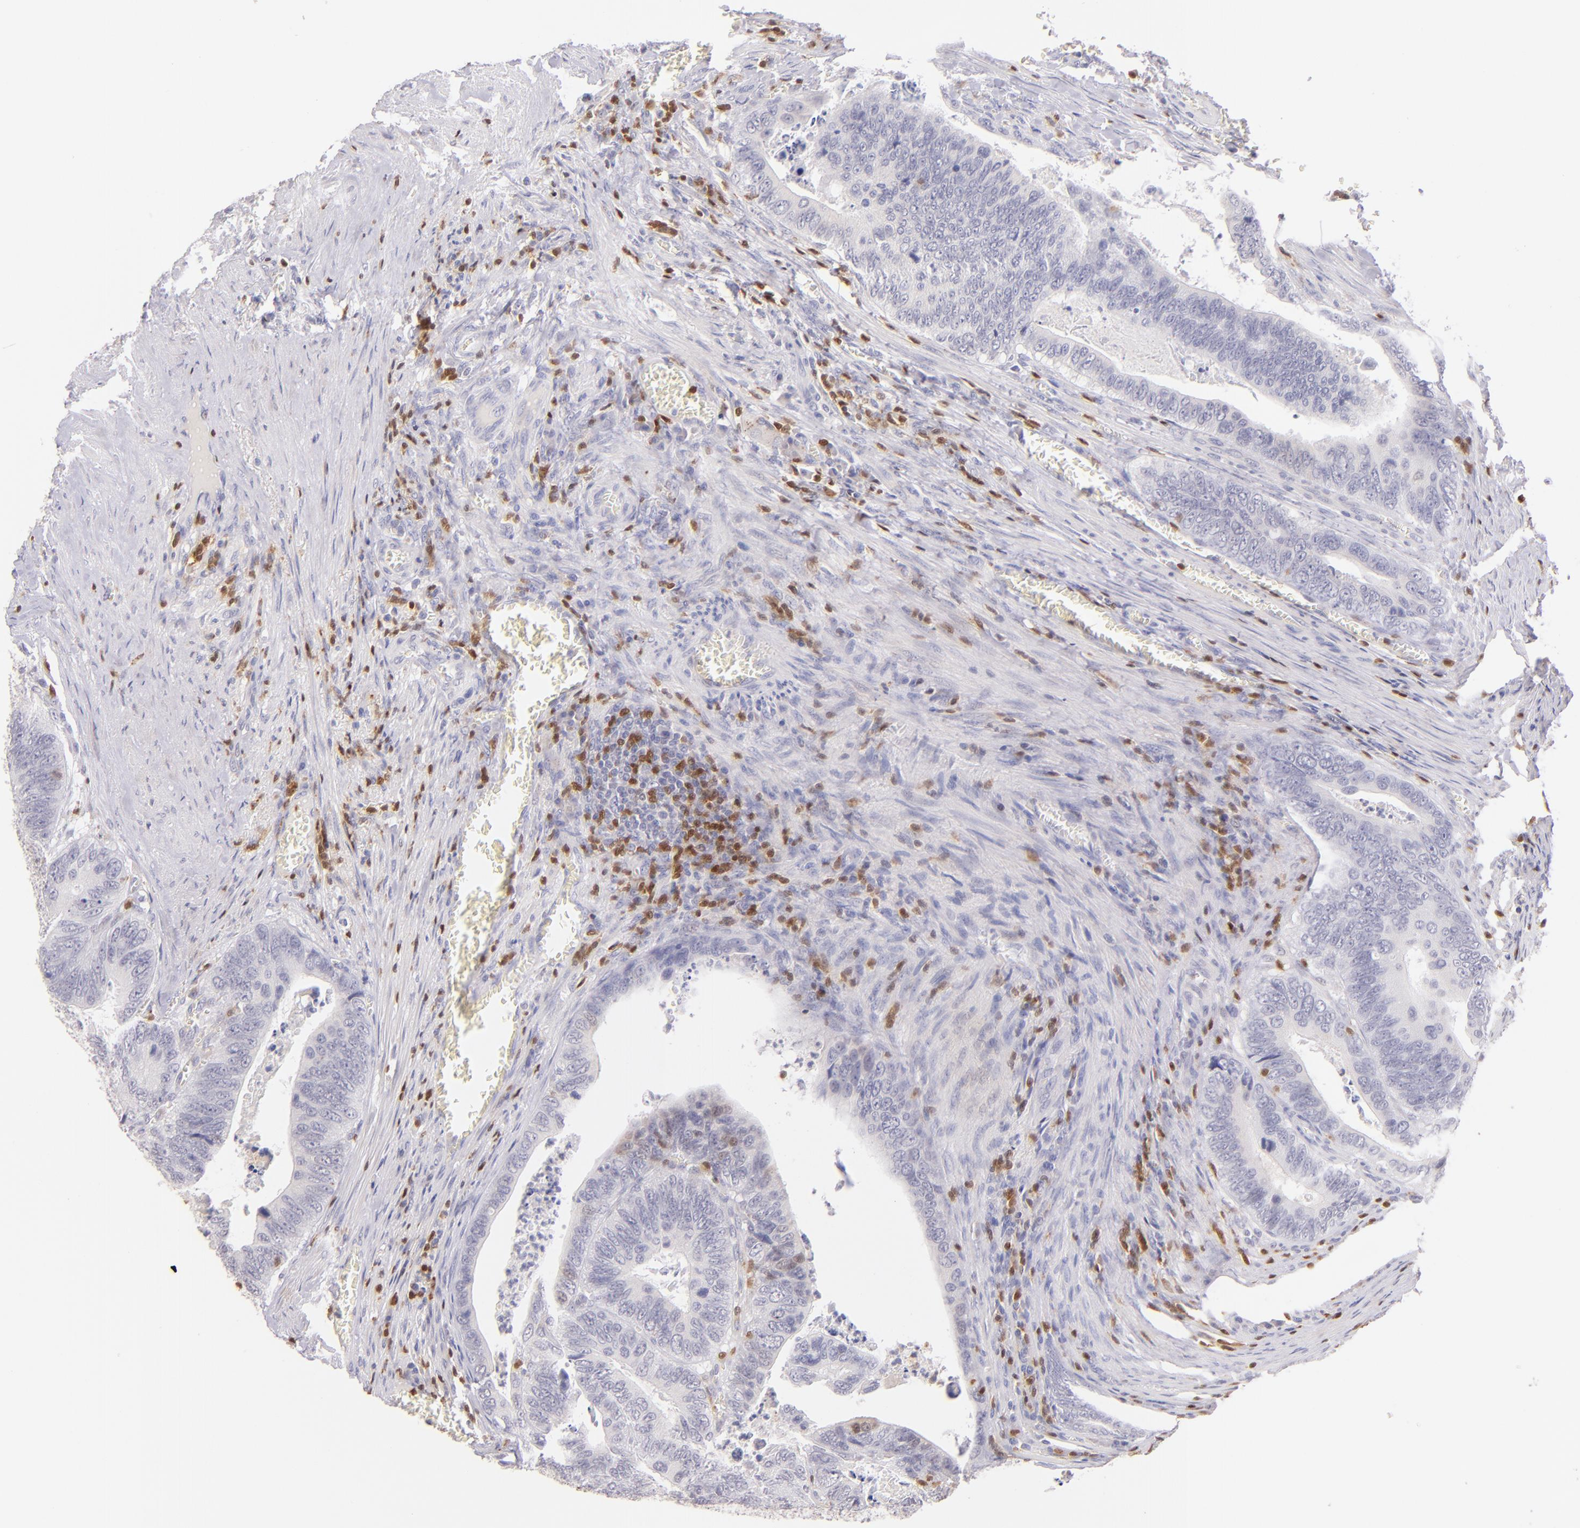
{"staining": {"intensity": "negative", "quantity": "none", "location": "none"}, "tissue": "colorectal cancer", "cell_type": "Tumor cells", "image_type": "cancer", "snomed": [{"axis": "morphology", "description": "Adenocarcinoma, NOS"}, {"axis": "topography", "description": "Colon"}], "caption": "There is no significant positivity in tumor cells of colorectal adenocarcinoma.", "gene": "ZAP70", "patient": {"sex": "male", "age": 72}}